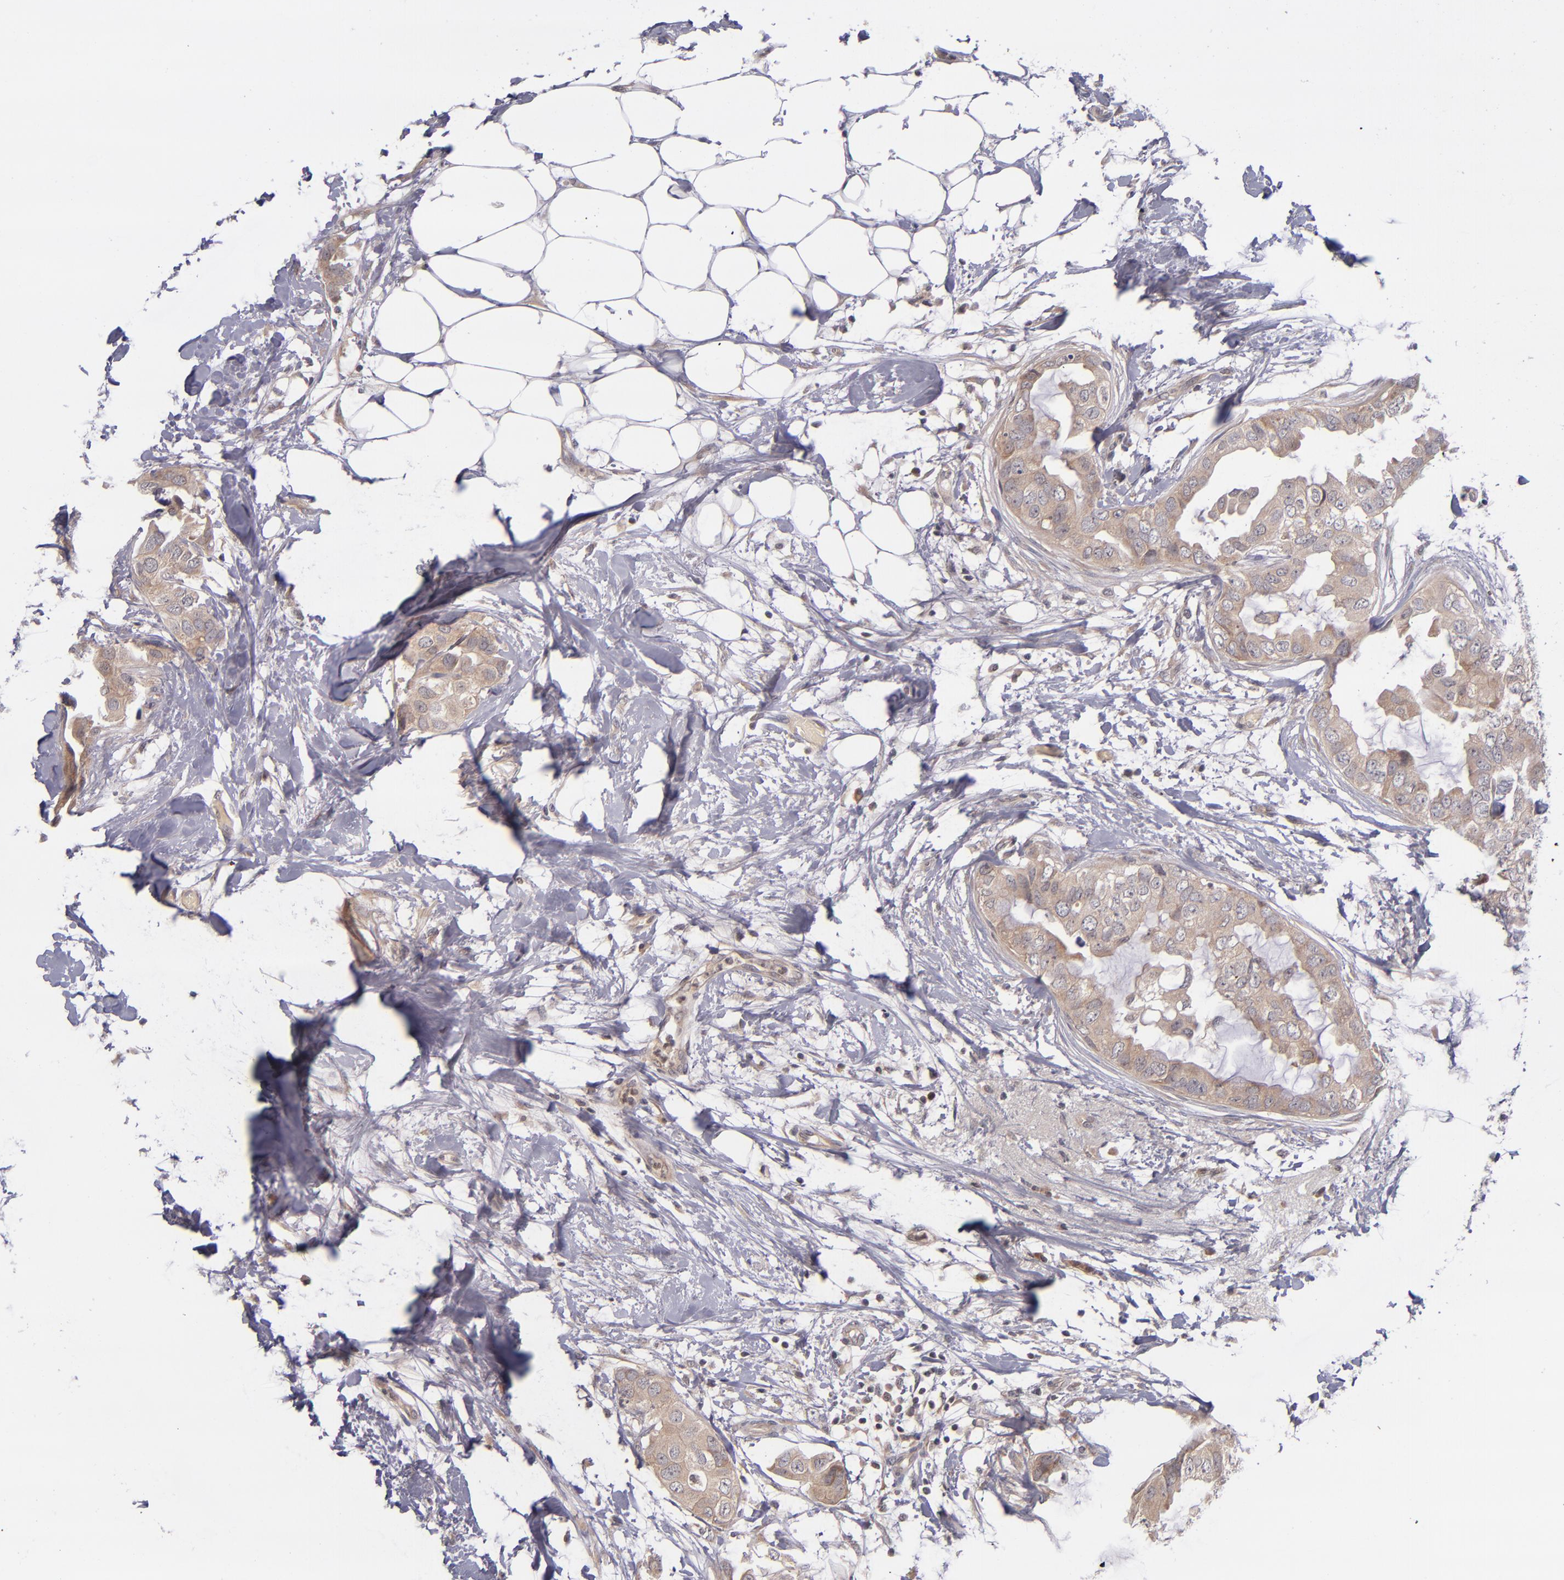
{"staining": {"intensity": "moderate", "quantity": ">75%", "location": "cytoplasmic/membranous"}, "tissue": "breast cancer", "cell_type": "Tumor cells", "image_type": "cancer", "snomed": [{"axis": "morphology", "description": "Duct carcinoma"}, {"axis": "topography", "description": "Breast"}], "caption": "Infiltrating ductal carcinoma (breast) stained for a protein shows moderate cytoplasmic/membranous positivity in tumor cells. Nuclei are stained in blue.", "gene": "TSC2", "patient": {"sex": "female", "age": 40}}